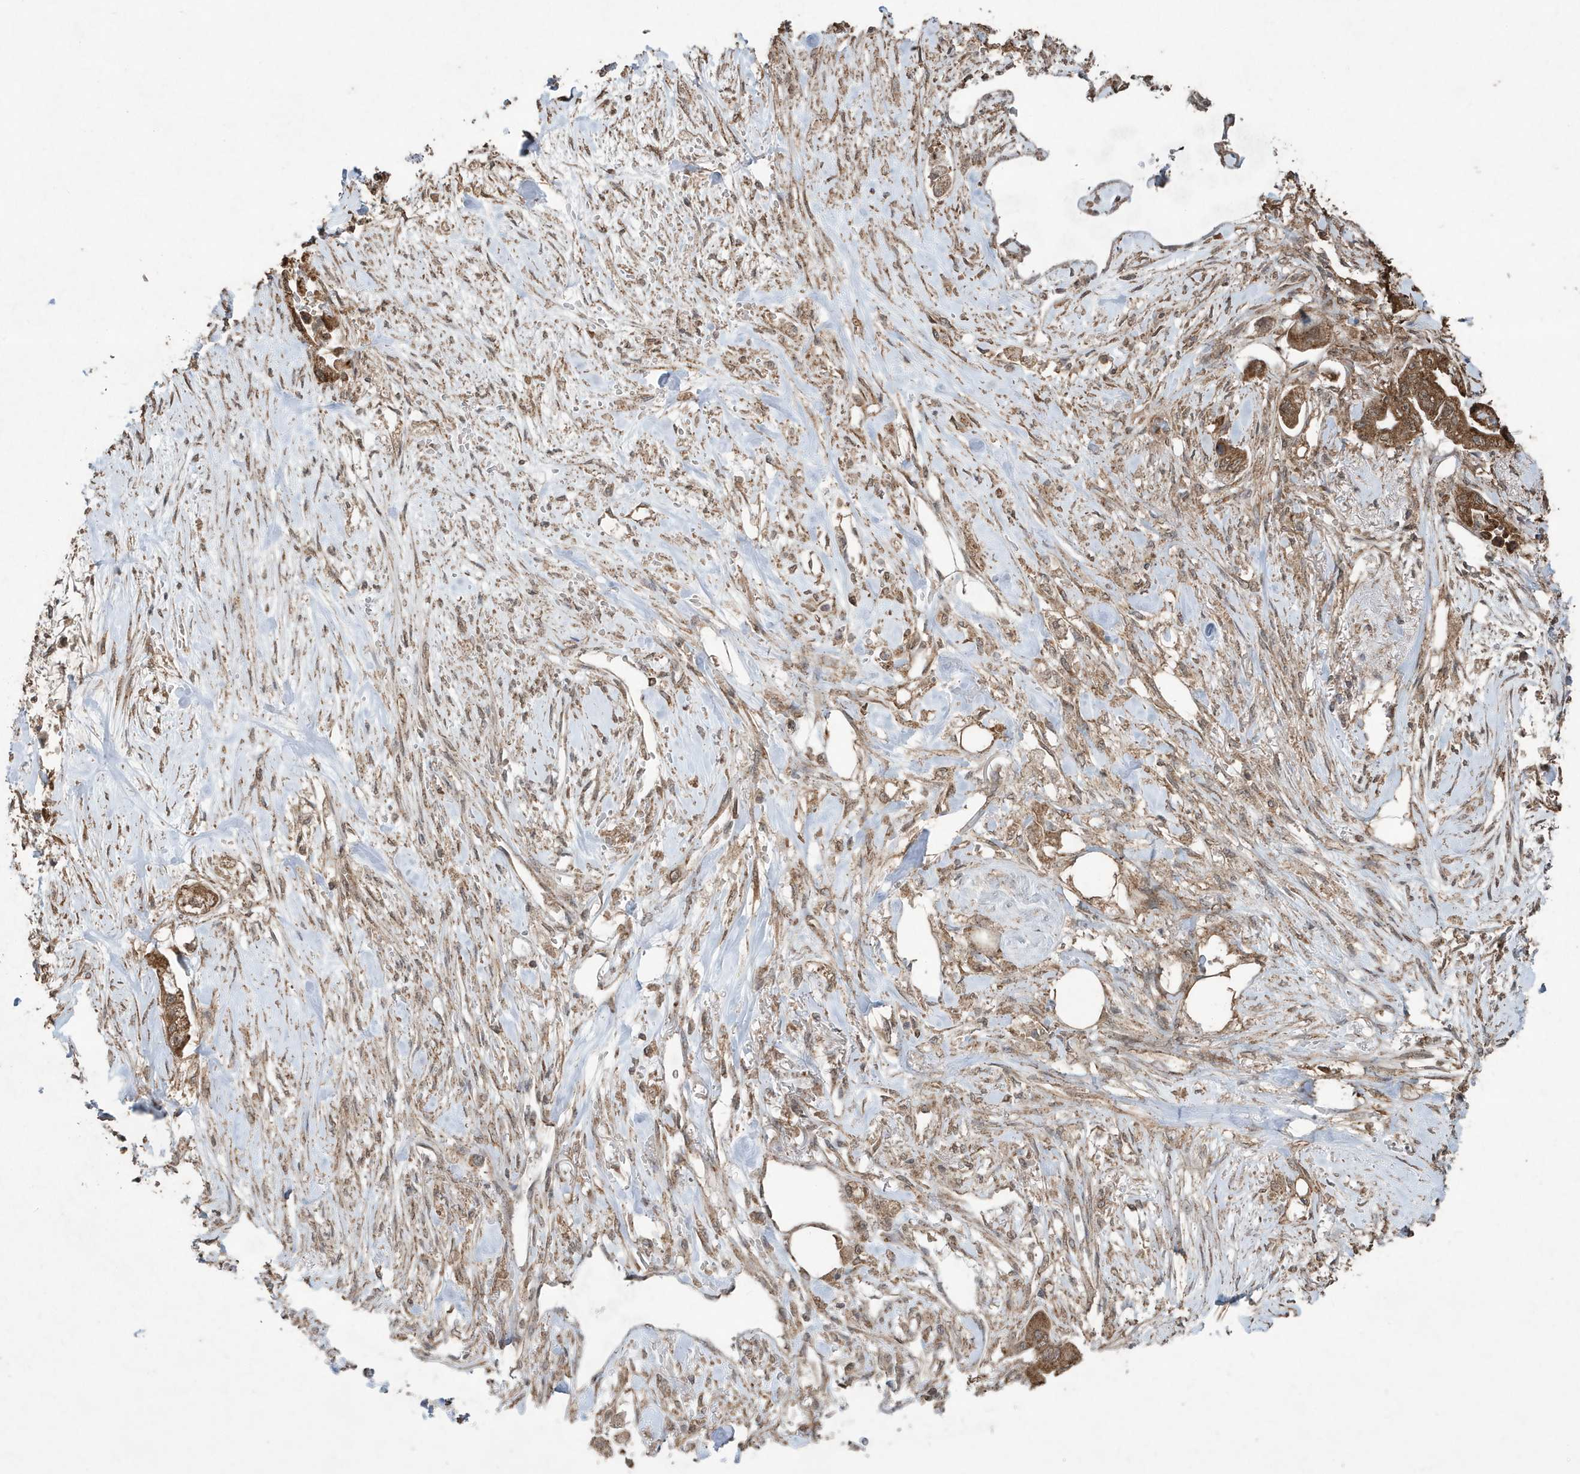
{"staining": {"intensity": "moderate", "quantity": ">75%", "location": "cytoplasmic/membranous"}, "tissue": "stomach cancer", "cell_type": "Tumor cells", "image_type": "cancer", "snomed": [{"axis": "morphology", "description": "Adenocarcinoma, NOS"}, {"axis": "topography", "description": "Stomach"}], "caption": "Moderate cytoplasmic/membranous protein expression is appreciated in approximately >75% of tumor cells in stomach cancer.", "gene": "PAXBP1", "patient": {"sex": "male", "age": 62}}